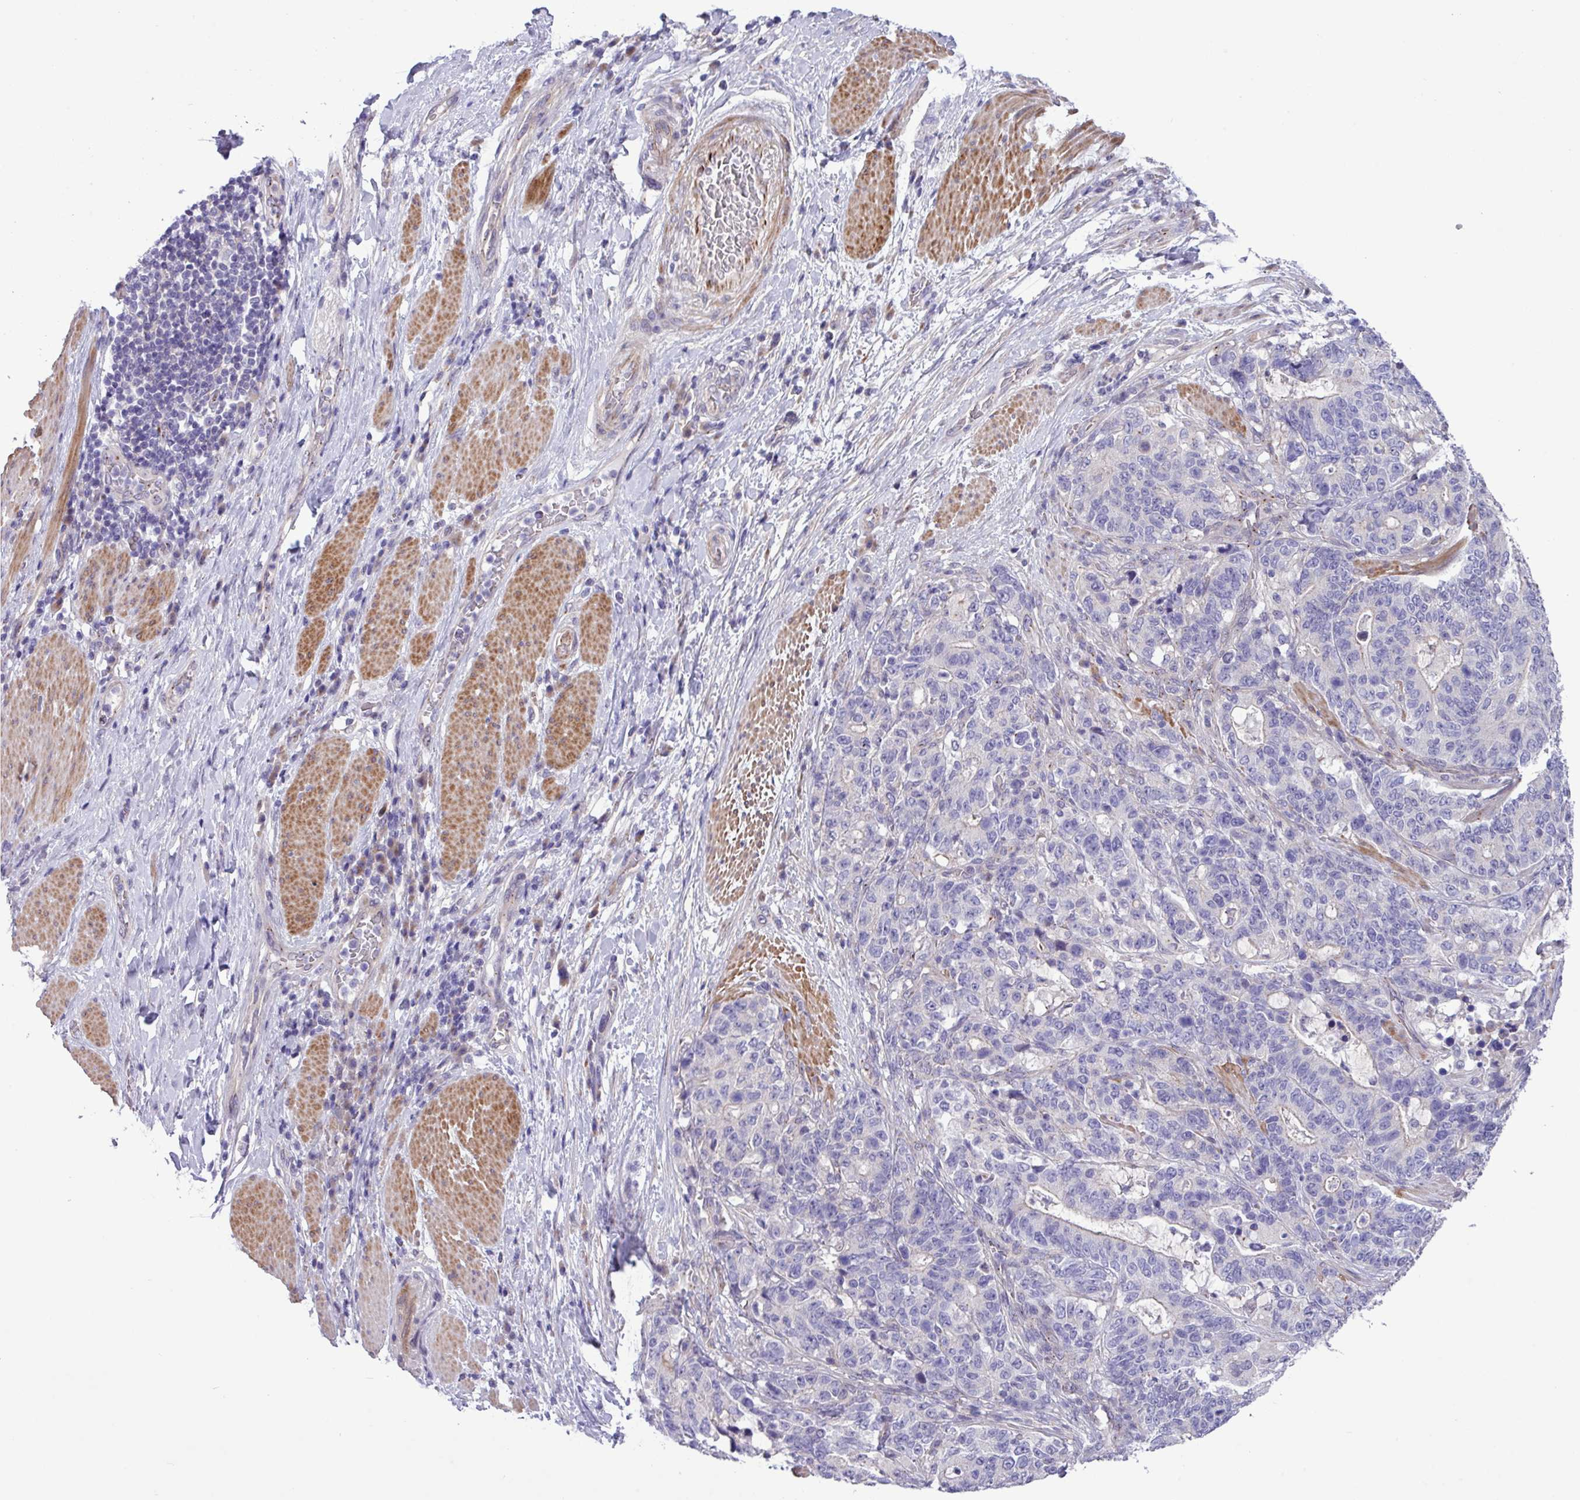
{"staining": {"intensity": "negative", "quantity": "none", "location": "none"}, "tissue": "stomach cancer", "cell_type": "Tumor cells", "image_type": "cancer", "snomed": [{"axis": "morphology", "description": "Normal tissue, NOS"}, {"axis": "morphology", "description": "Adenocarcinoma, NOS"}, {"axis": "topography", "description": "Stomach"}], "caption": "This is an immunohistochemistry (IHC) photomicrograph of human stomach cancer (adenocarcinoma). There is no positivity in tumor cells.", "gene": "SPINK8", "patient": {"sex": "female", "age": 64}}